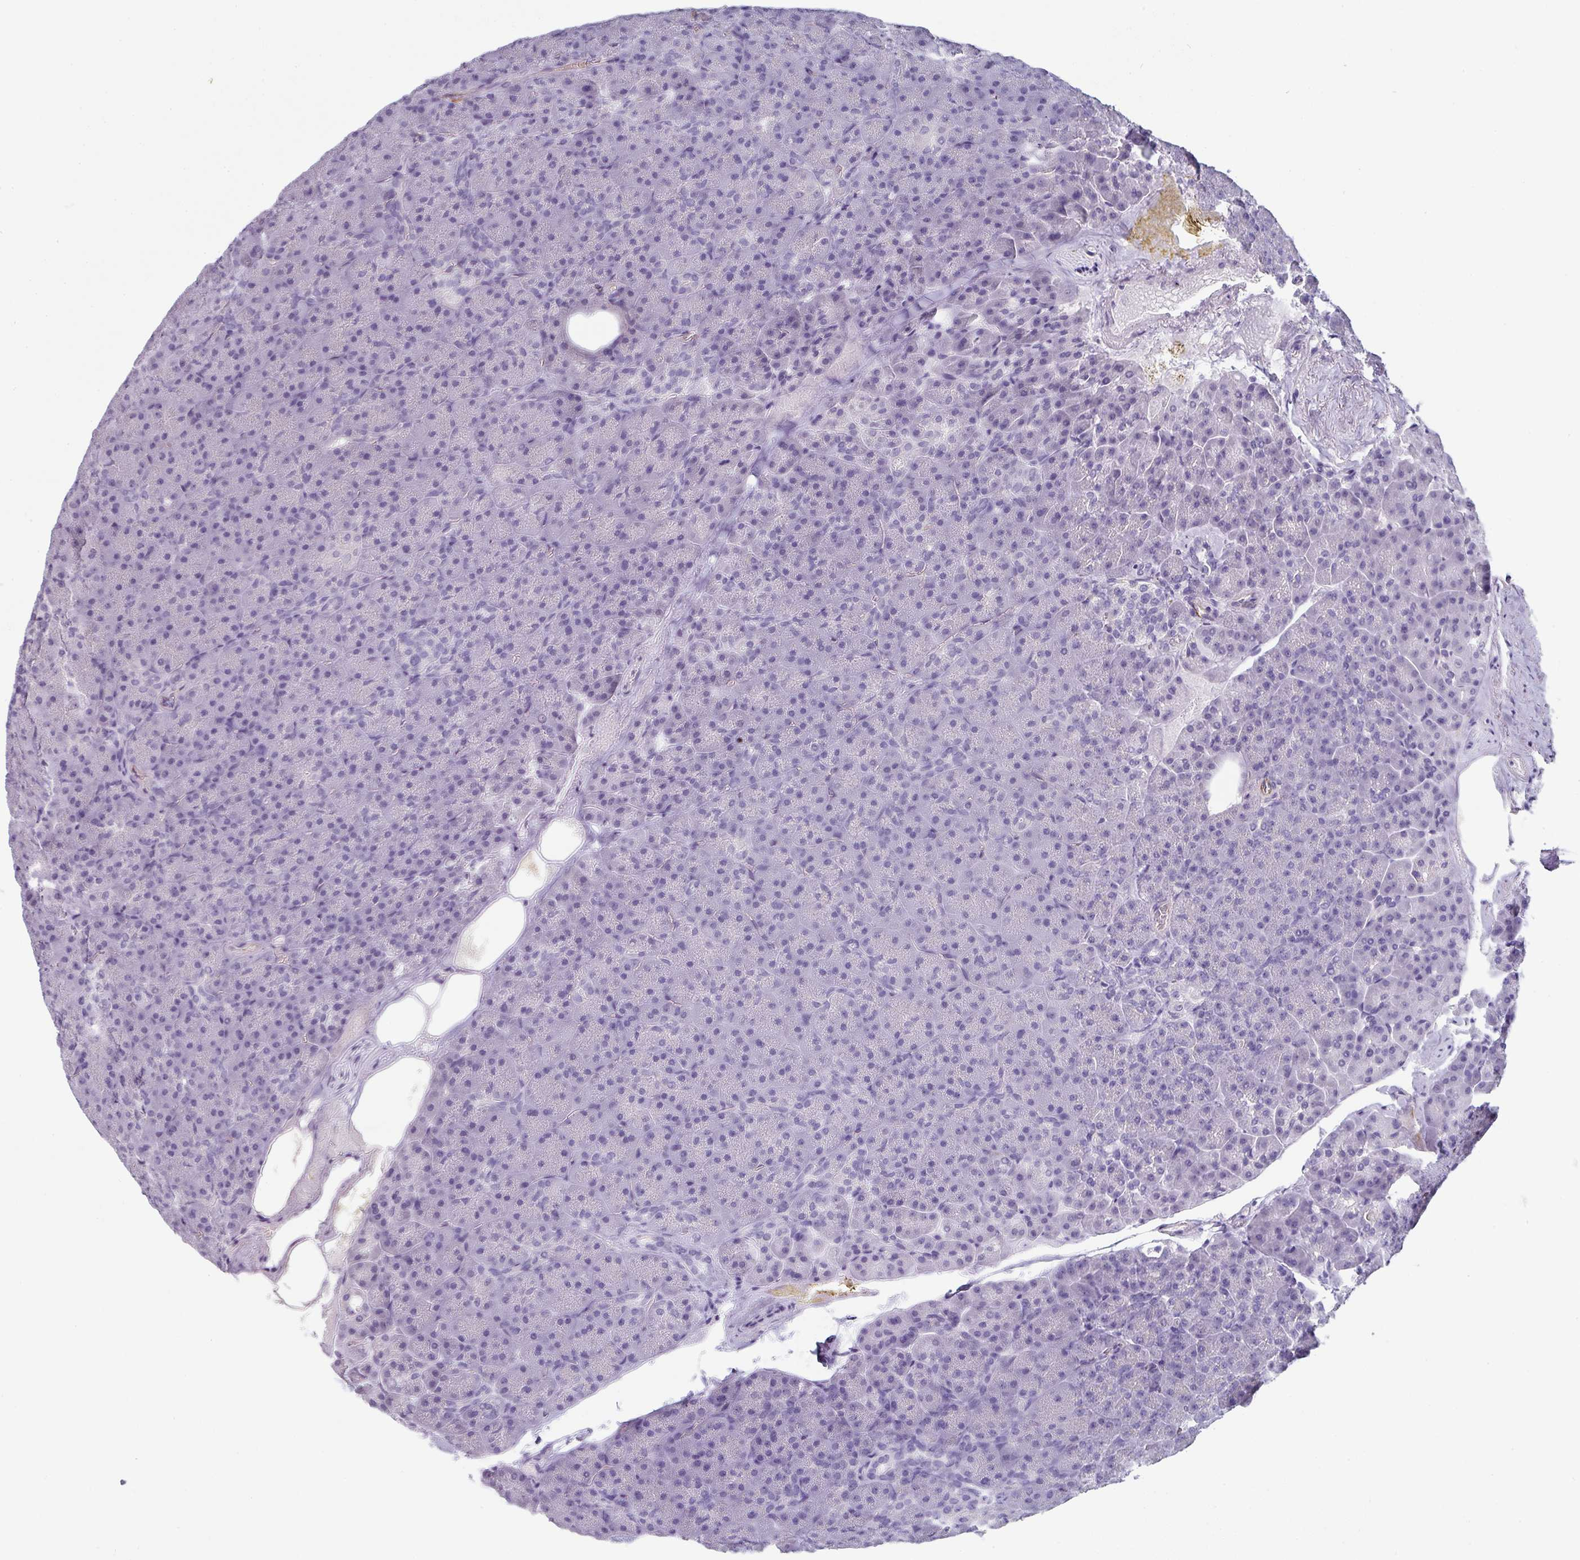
{"staining": {"intensity": "negative", "quantity": "none", "location": "none"}, "tissue": "pancreas", "cell_type": "Exocrine glandular cells", "image_type": "normal", "snomed": [{"axis": "morphology", "description": "Normal tissue, NOS"}, {"axis": "topography", "description": "Pancreas"}], "caption": "Micrograph shows no significant protein expression in exocrine glandular cells of normal pancreas. (DAB (3,3'-diaminobenzidine) immunohistochemistry (IHC) with hematoxylin counter stain).", "gene": "SLC17A7", "patient": {"sex": "female", "age": 74}}